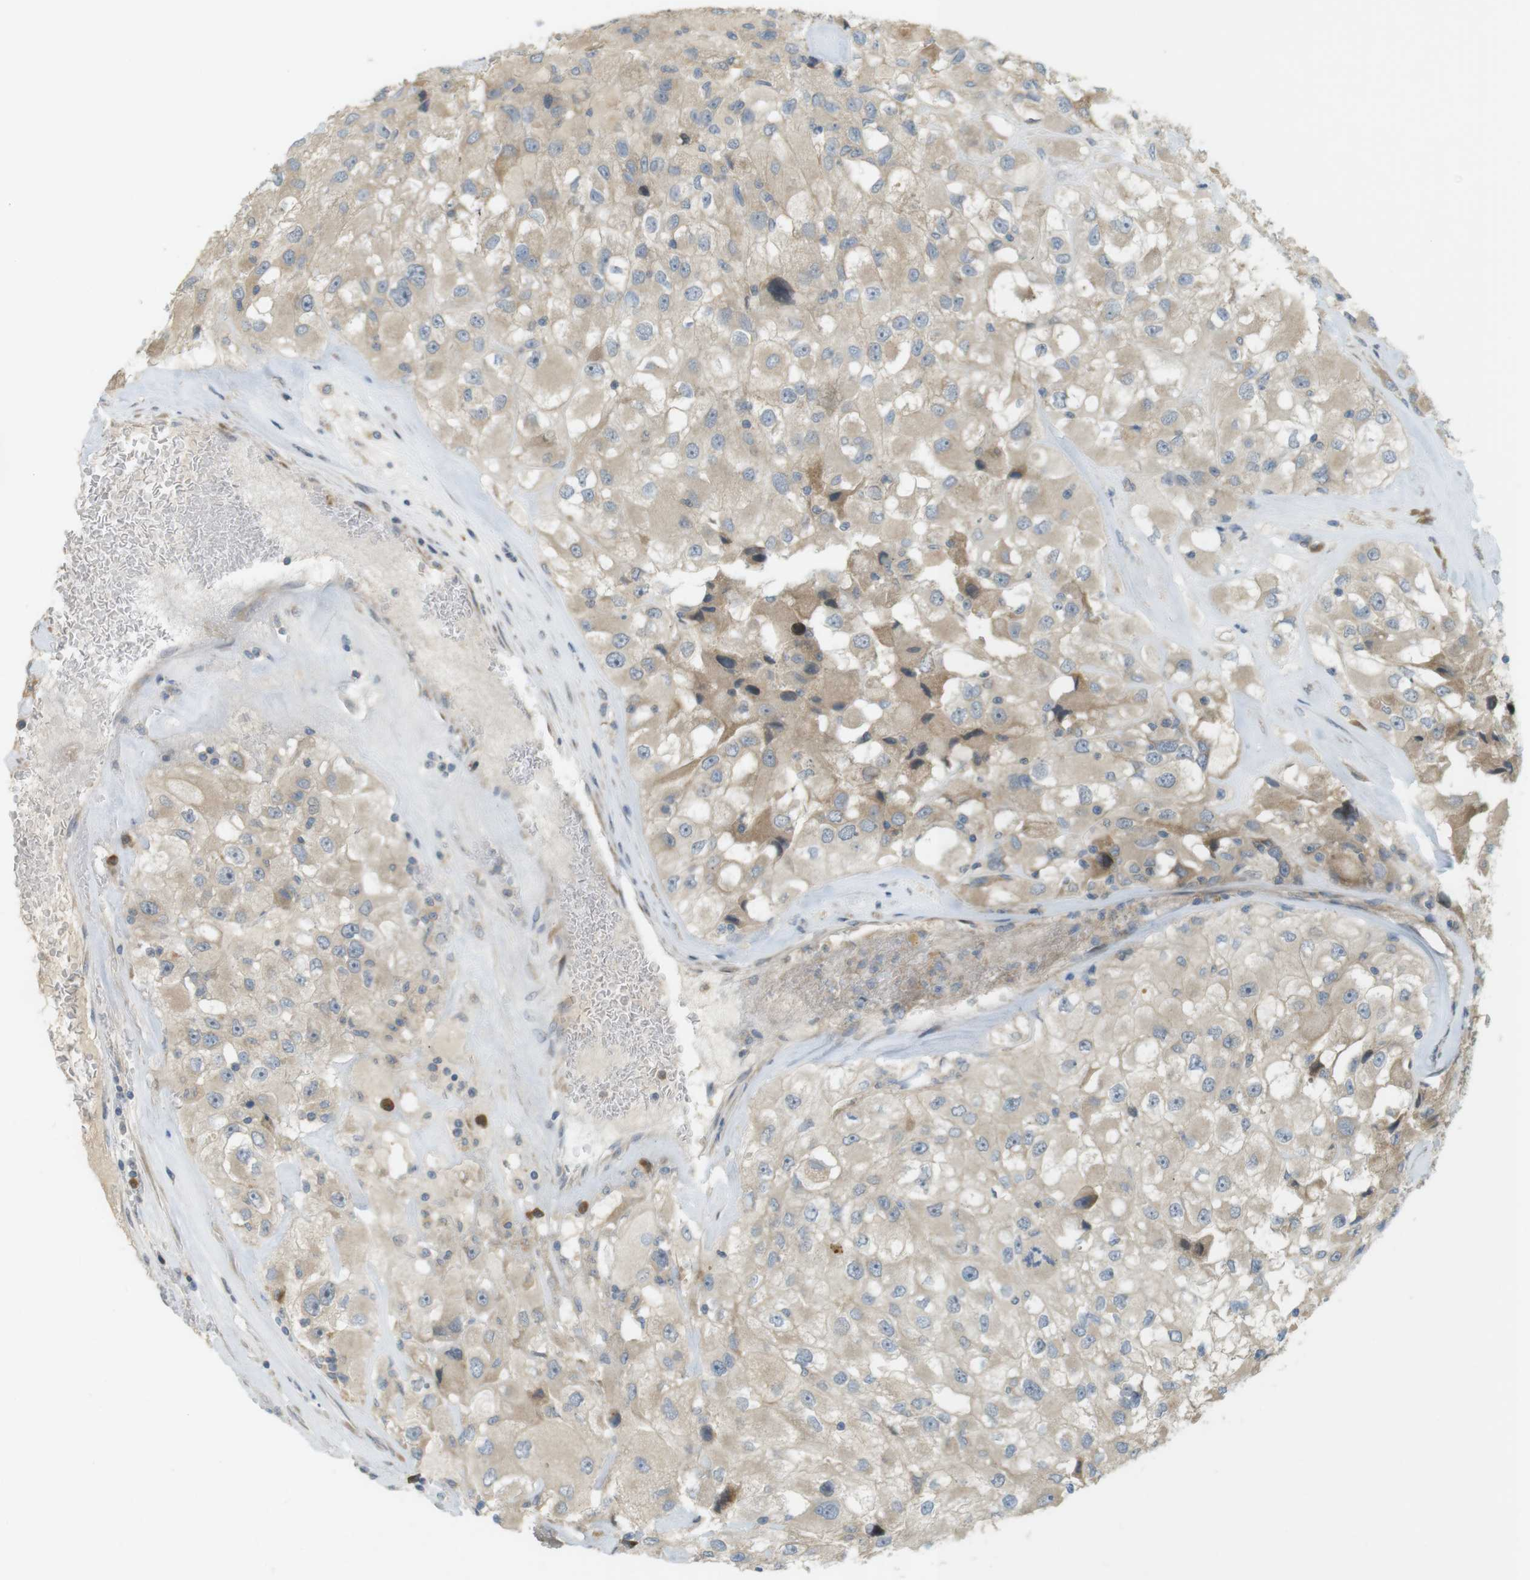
{"staining": {"intensity": "weak", "quantity": ">75%", "location": "cytoplasmic/membranous"}, "tissue": "renal cancer", "cell_type": "Tumor cells", "image_type": "cancer", "snomed": [{"axis": "morphology", "description": "Adenocarcinoma, NOS"}, {"axis": "topography", "description": "Kidney"}], "caption": "Renal adenocarcinoma was stained to show a protein in brown. There is low levels of weak cytoplasmic/membranous staining in about >75% of tumor cells.", "gene": "CLRN3", "patient": {"sex": "female", "age": 52}}